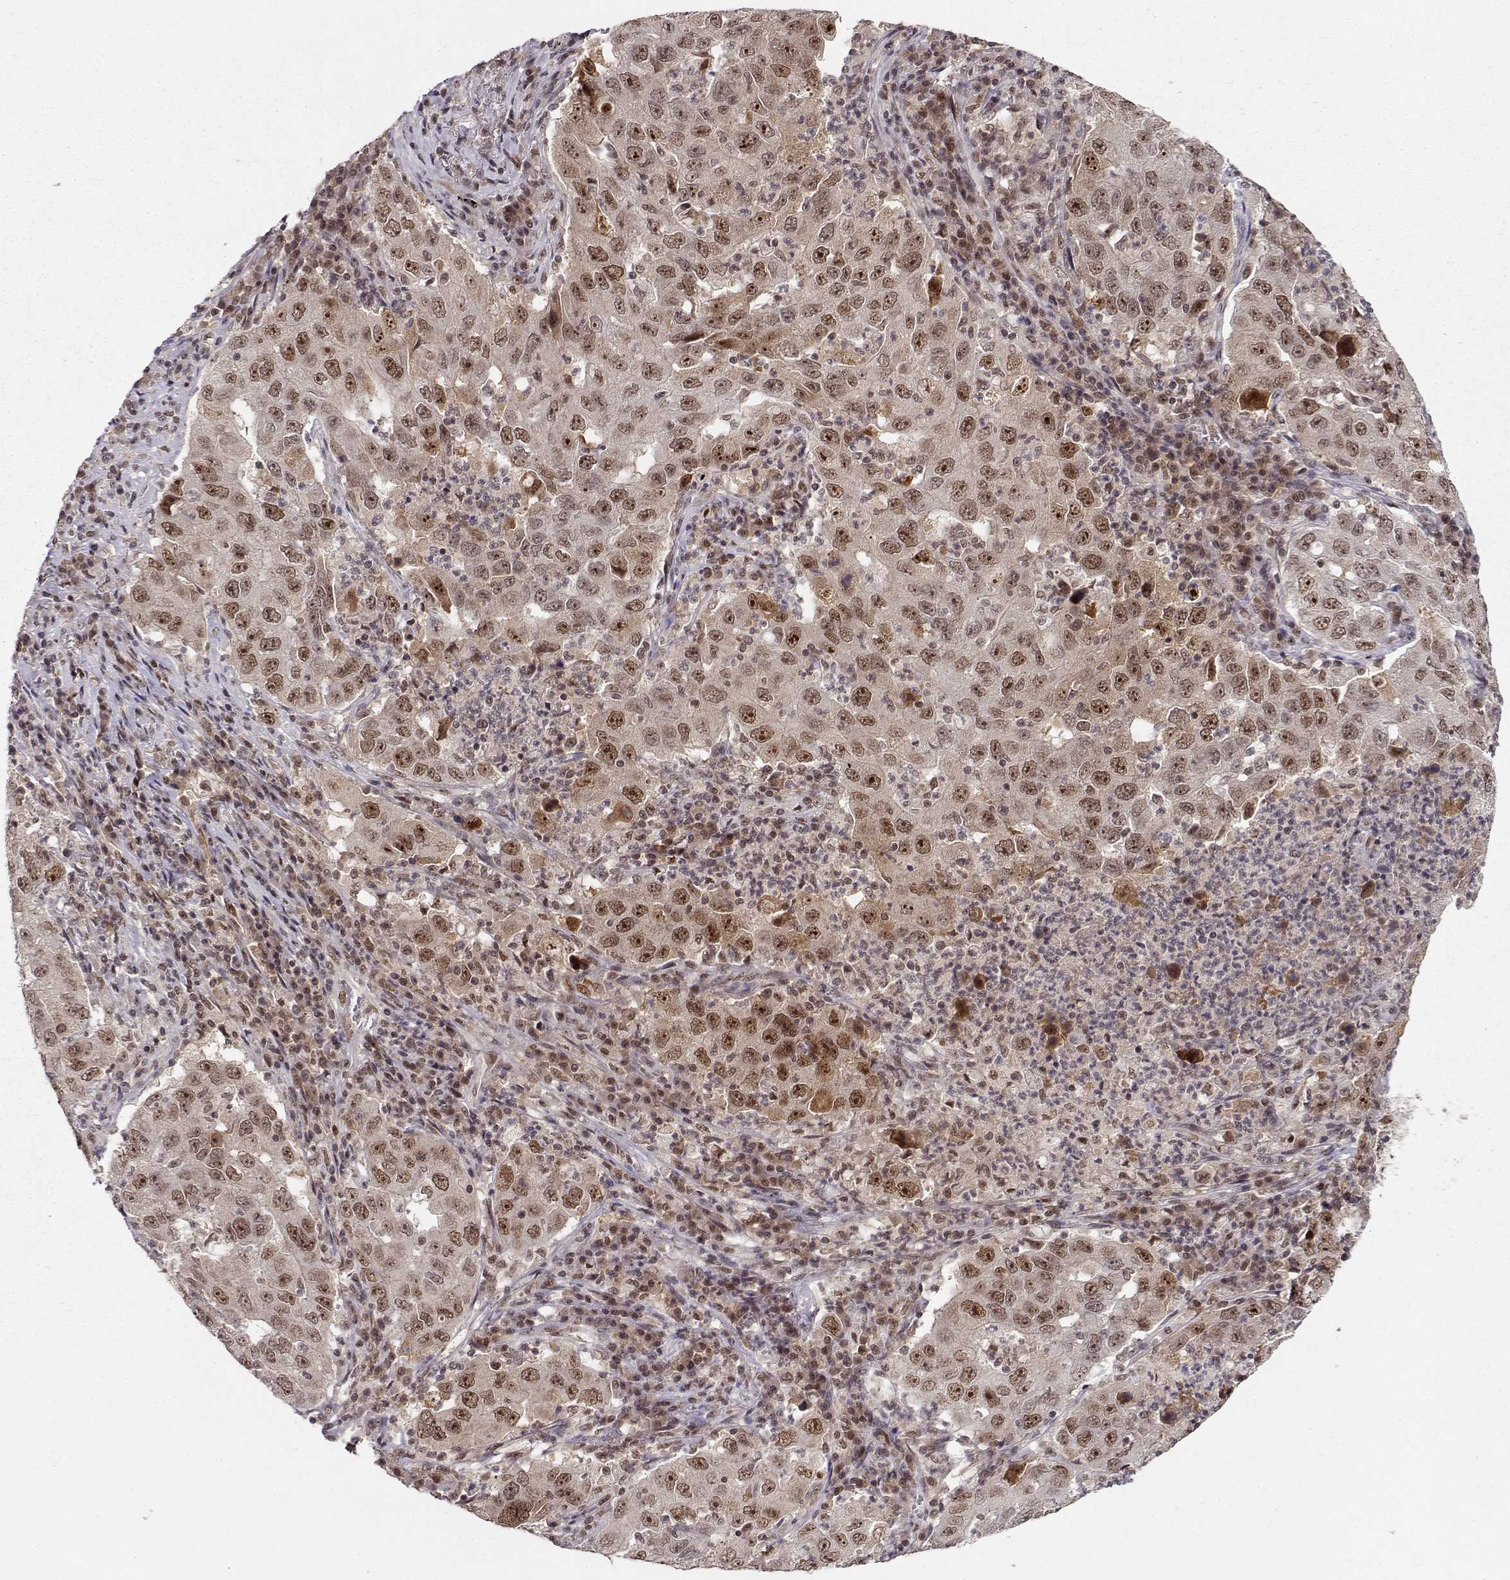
{"staining": {"intensity": "moderate", "quantity": ">75%", "location": "nuclear"}, "tissue": "lung cancer", "cell_type": "Tumor cells", "image_type": "cancer", "snomed": [{"axis": "morphology", "description": "Adenocarcinoma, NOS"}, {"axis": "topography", "description": "Lung"}], "caption": "An image of human lung cancer stained for a protein demonstrates moderate nuclear brown staining in tumor cells. (Brightfield microscopy of DAB IHC at high magnification).", "gene": "CSNK2A1", "patient": {"sex": "male", "age": 73}}